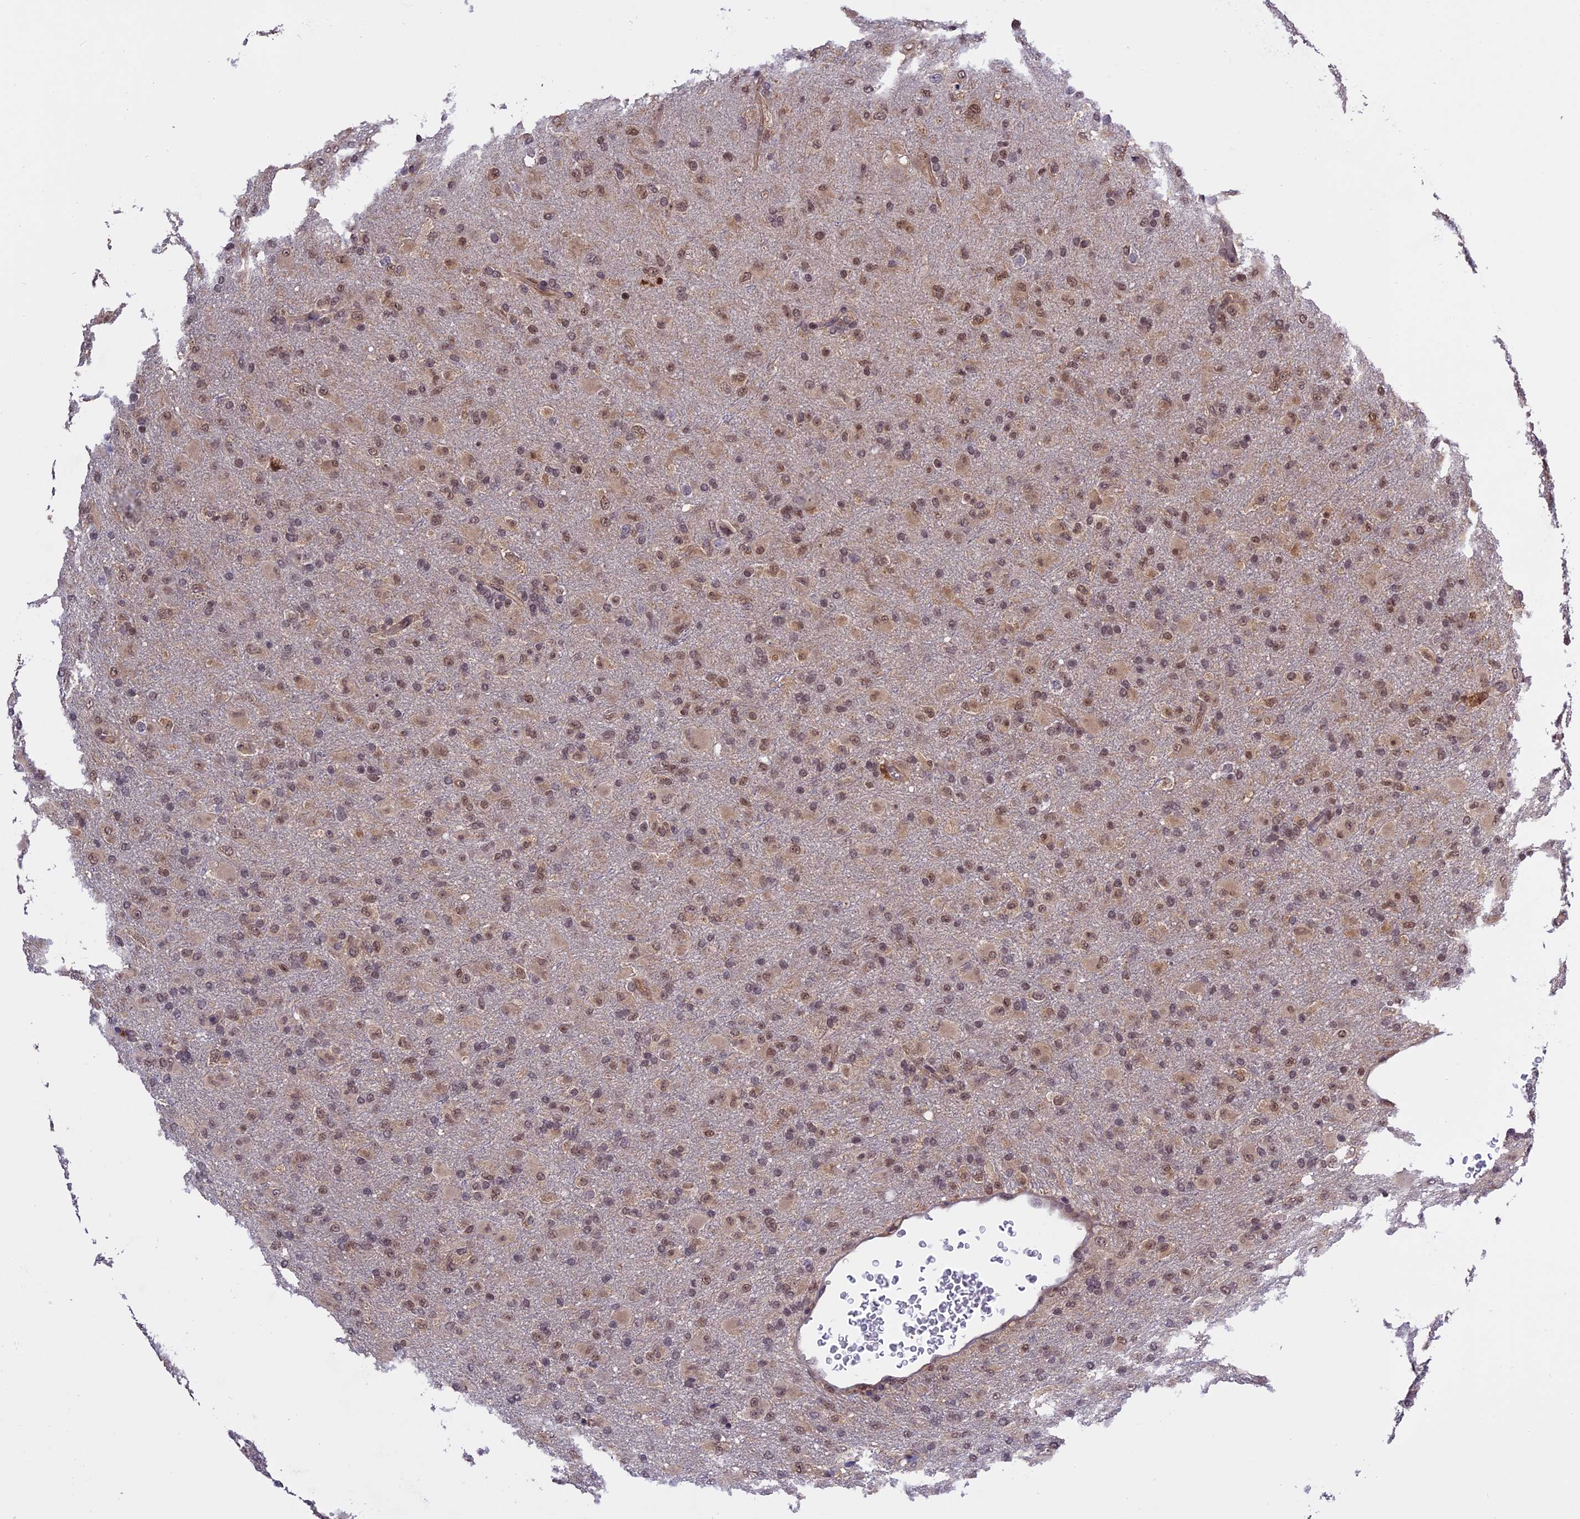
{"staining": {"intensity": "moderate", "quantity": ">75%", "location": "cytoplasmic/membranous,nuclear"}, "tissue": "glioma", "cell_type": "Tumor cells", "image_type": "cancer", "snomed": [{"axis": "morphology", "description": "Glioma, malignant, Low grade"}, {"axis": "topography", "description": "Brain"}], "caption": "Malignant glioma (low-grade) stained for a protein demonstrates moderate cytoplasmic/membranous and nuclear positivity in tumor cells. (Brightfield microscopy of DAB IHC at high magnification).", "gene": "MNS1", "patient": {"sex": "male", "age": 65}}